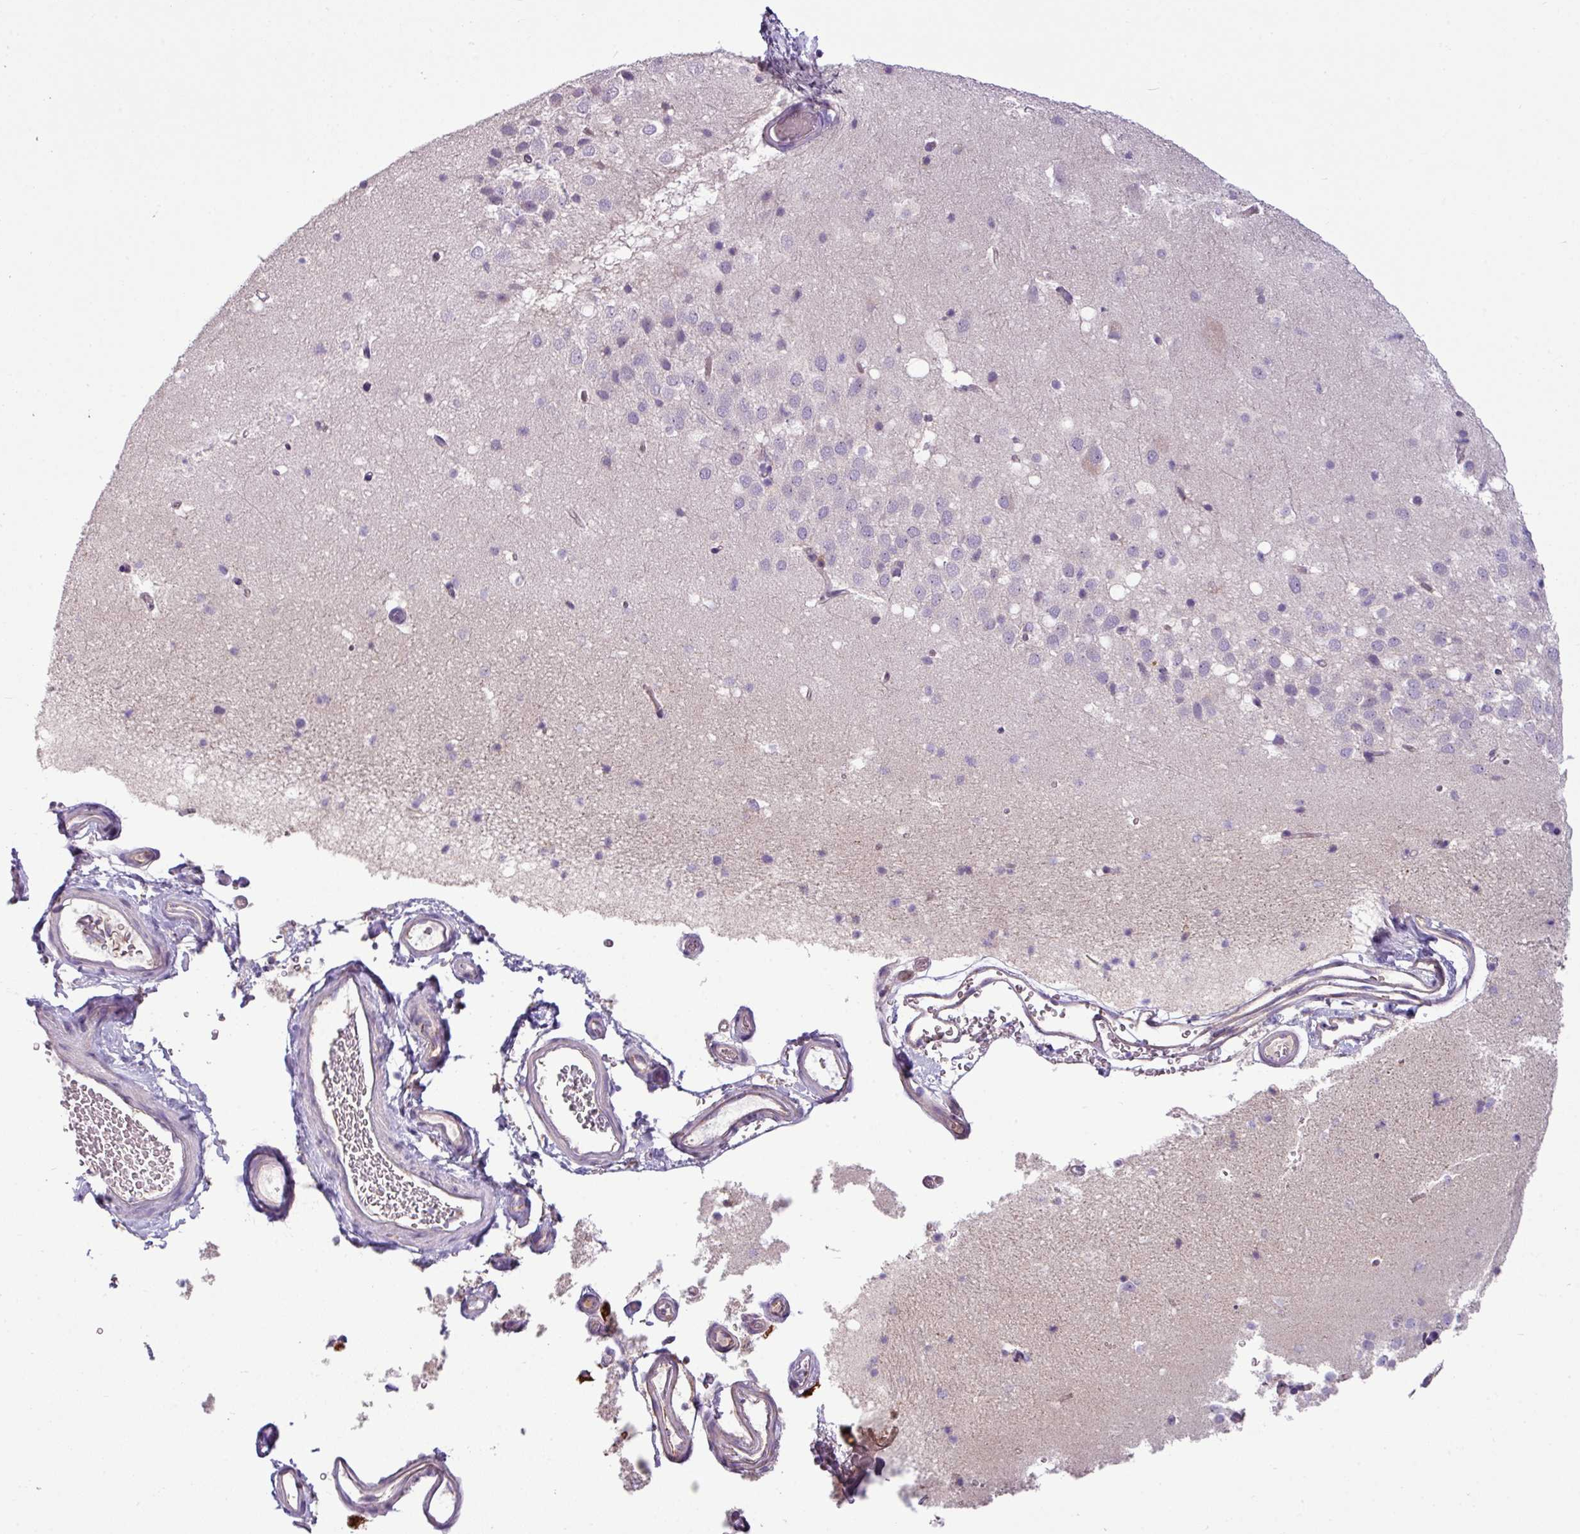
{"staining": {"intensity": "negative", "quantity": "none", "location": "none"}, "tissue": "hippocampus", "cell_type": "Glial cells", "image_type": "normal", "snomed": [{"axis": "morphology", "description": "Normal tissue, NOS"}, {"axis": "topography", "description": "Hippocampus"}], "caption": "Histopathology image shows no protein staining in glial cells of benign hippocampus.", "gene": "TMEM178B", "patient": {"sex": "male", "age": 37}}